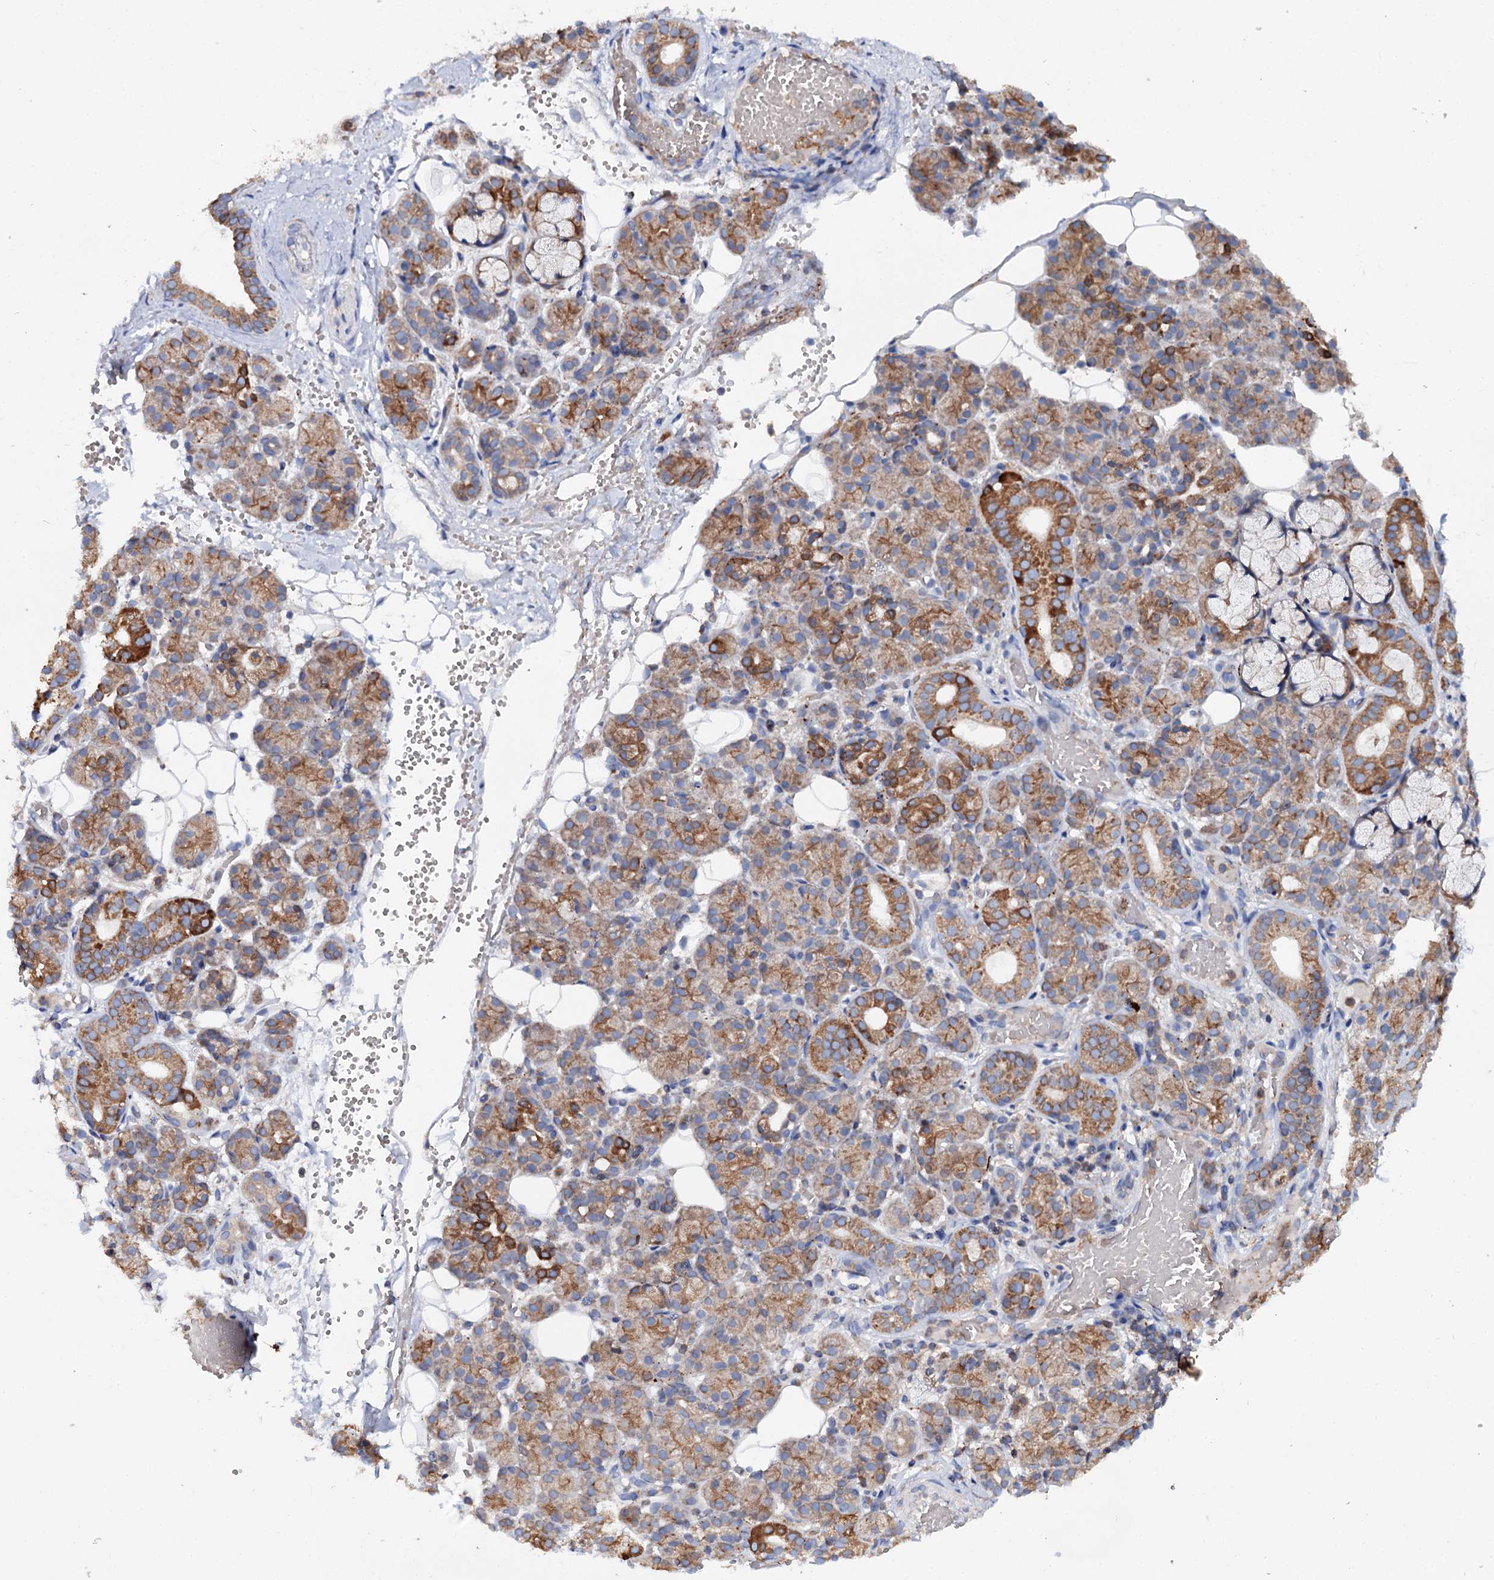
{"staining": {"intensity": "strong", "quantity": "25%-75%", "location": "cytoplasmic/membranous"}, "tissue": "salivary gland", "cell_type": "Glandular cells", "image_type": "normal", "snomed": [{"axis": "morphology", "description": "Normal tissue, NOS"}, {"axis": "topography", "description": "Salivary gland"}], "caption": "Human salivary gland stained with a brown dye reveals strong cytoplasmic/membranous positive expression in approximately 25%-75% of glandular cells.", "gene": "UBASH3B", "patient": {"sex": "male", "age": 63}}